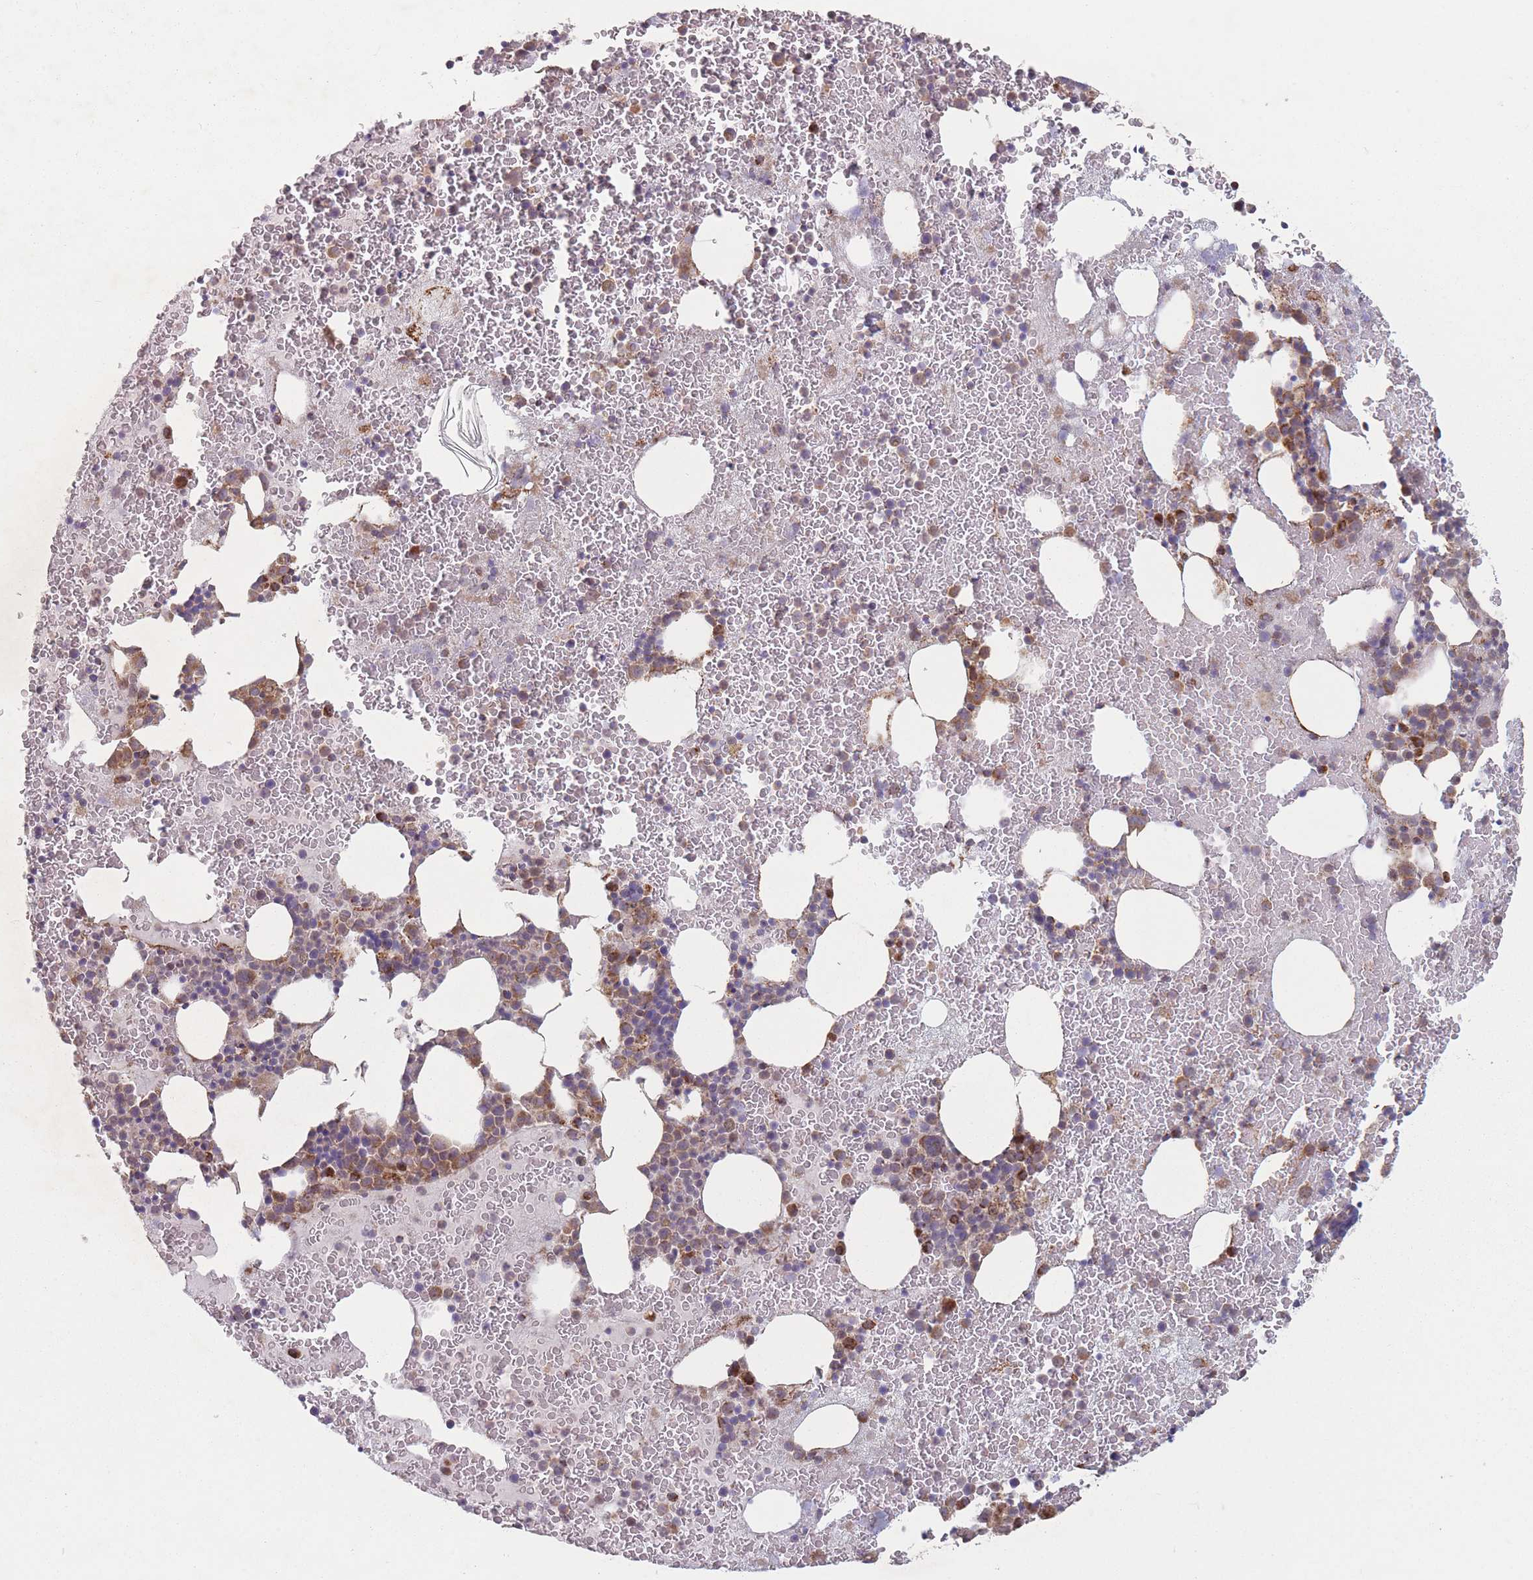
{"staining": {"intensity": "moderate", "quantity": "25%-75%", "location": "cytoplasmic/membranous"}, "tissue": "bone marrow", "cell_type": "Hematopoietic cells", "image_type": "normal", "snomed": [{"axis": "morphology", "description": "Normal tissue, NOS"}, {"axis": "topography", "description": "Bone marrow"}], "caption": "Immunohistochemistry (IHC) micrograph of benign bone marrow stained for a protein (brown), which displays medium levels of moderate cytoplasmic/membranous expression in approximately 25%-75% of hematopoietic cells.", "gene": "OR10Q1", "patient": {"sex": "male", "age": 26}}